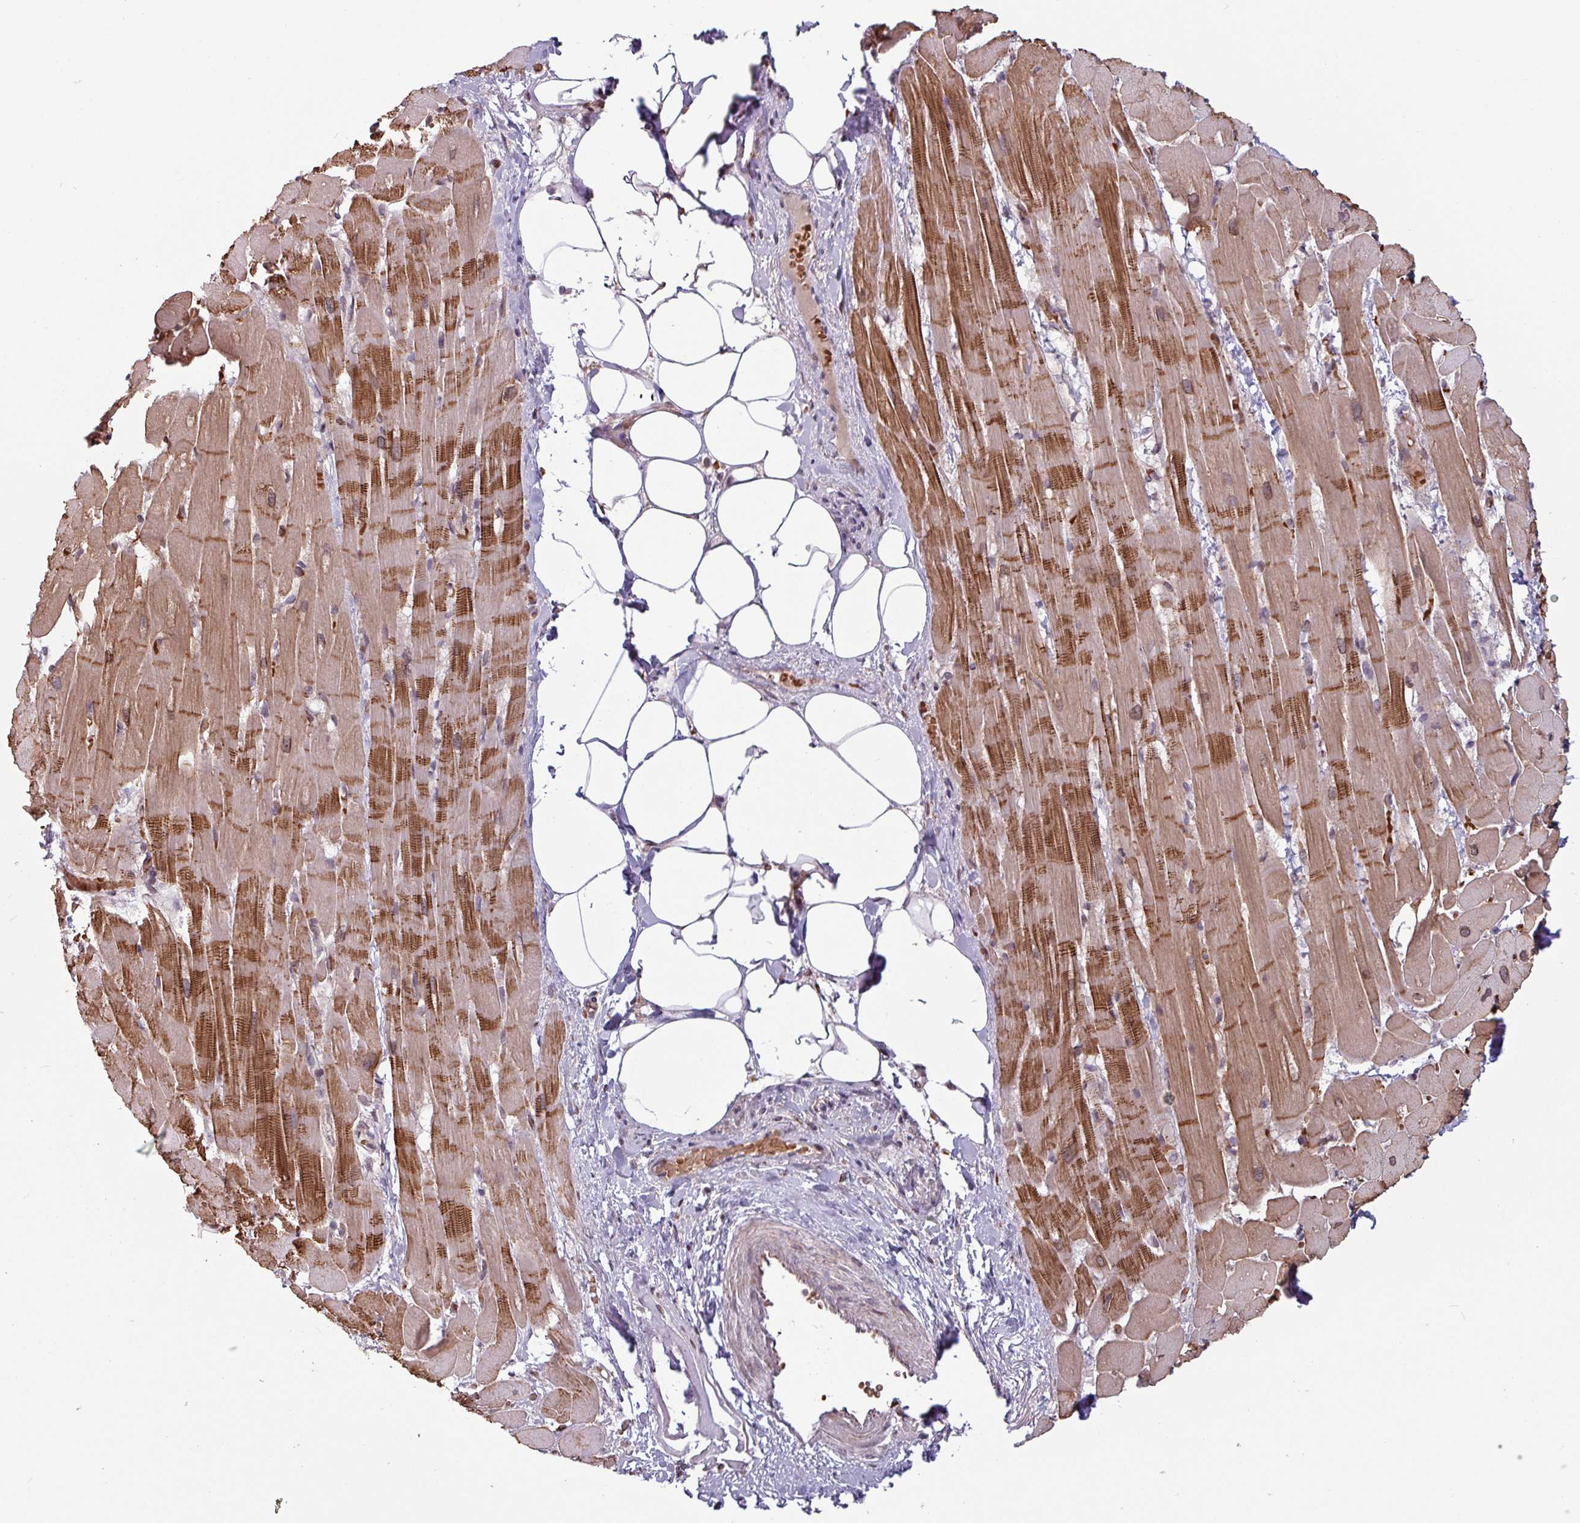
{"staining": {"intensity": "strong", "quantity": "25%-75%", "location": "cytoplasmic/membranous"}, "tissue": "heart muscle", "cell_type": "Cardiomyocytes", "image_type": "normal", "snomed": [{"axis": "morphology", "description": "Normal tissue, NOS"}, {"axis": "topography", "description": "Heart"}], "caption": "Normal heart muscle exhibits strong cytoplasmic/membranous expression in about 25%-75% of cardiomyocytes, visualized by immunohistochemistry.", "gene": "RBM4B", "patient": {"sex": "male", "age": 37}}